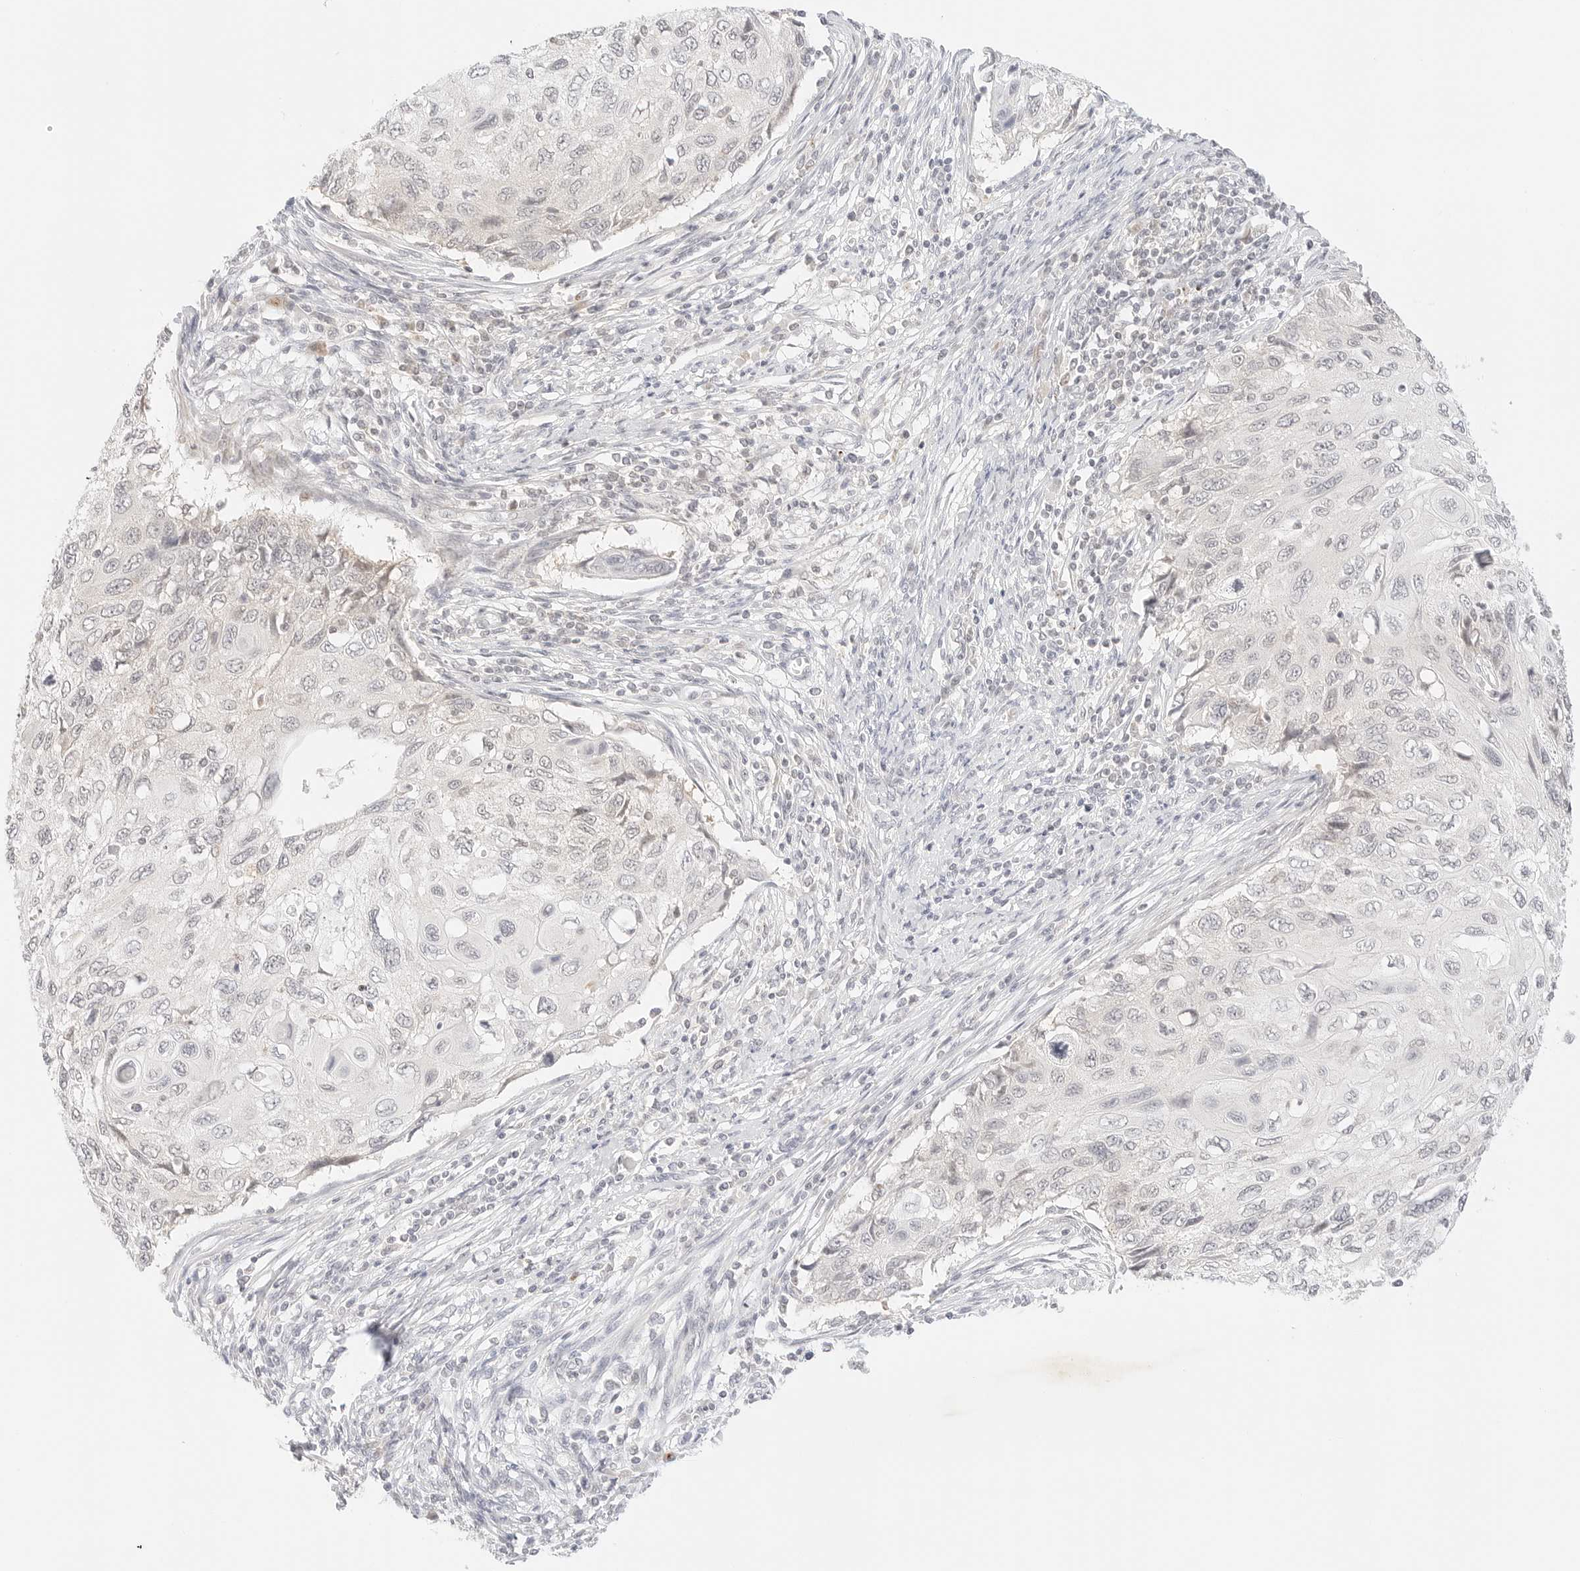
{"staining": {"intensity": "negative", "quantity": "none", "location": "none"}, "tissue": "cervical cancer", "cell_type": "Tumor cells", "image_type": "cancer", "snomed": [{"axis": "morphology", "description": "Squamous cell carcinoma, NOS"}, {"axis": "topography", "description": "Cervix"}], "caption": "Immunohistochemistry of squamous cell carcinoma (cervical) shows no expression in tumor cells.", "gene": "GNAS", "patient": {"sex": "female", "age": 70}}